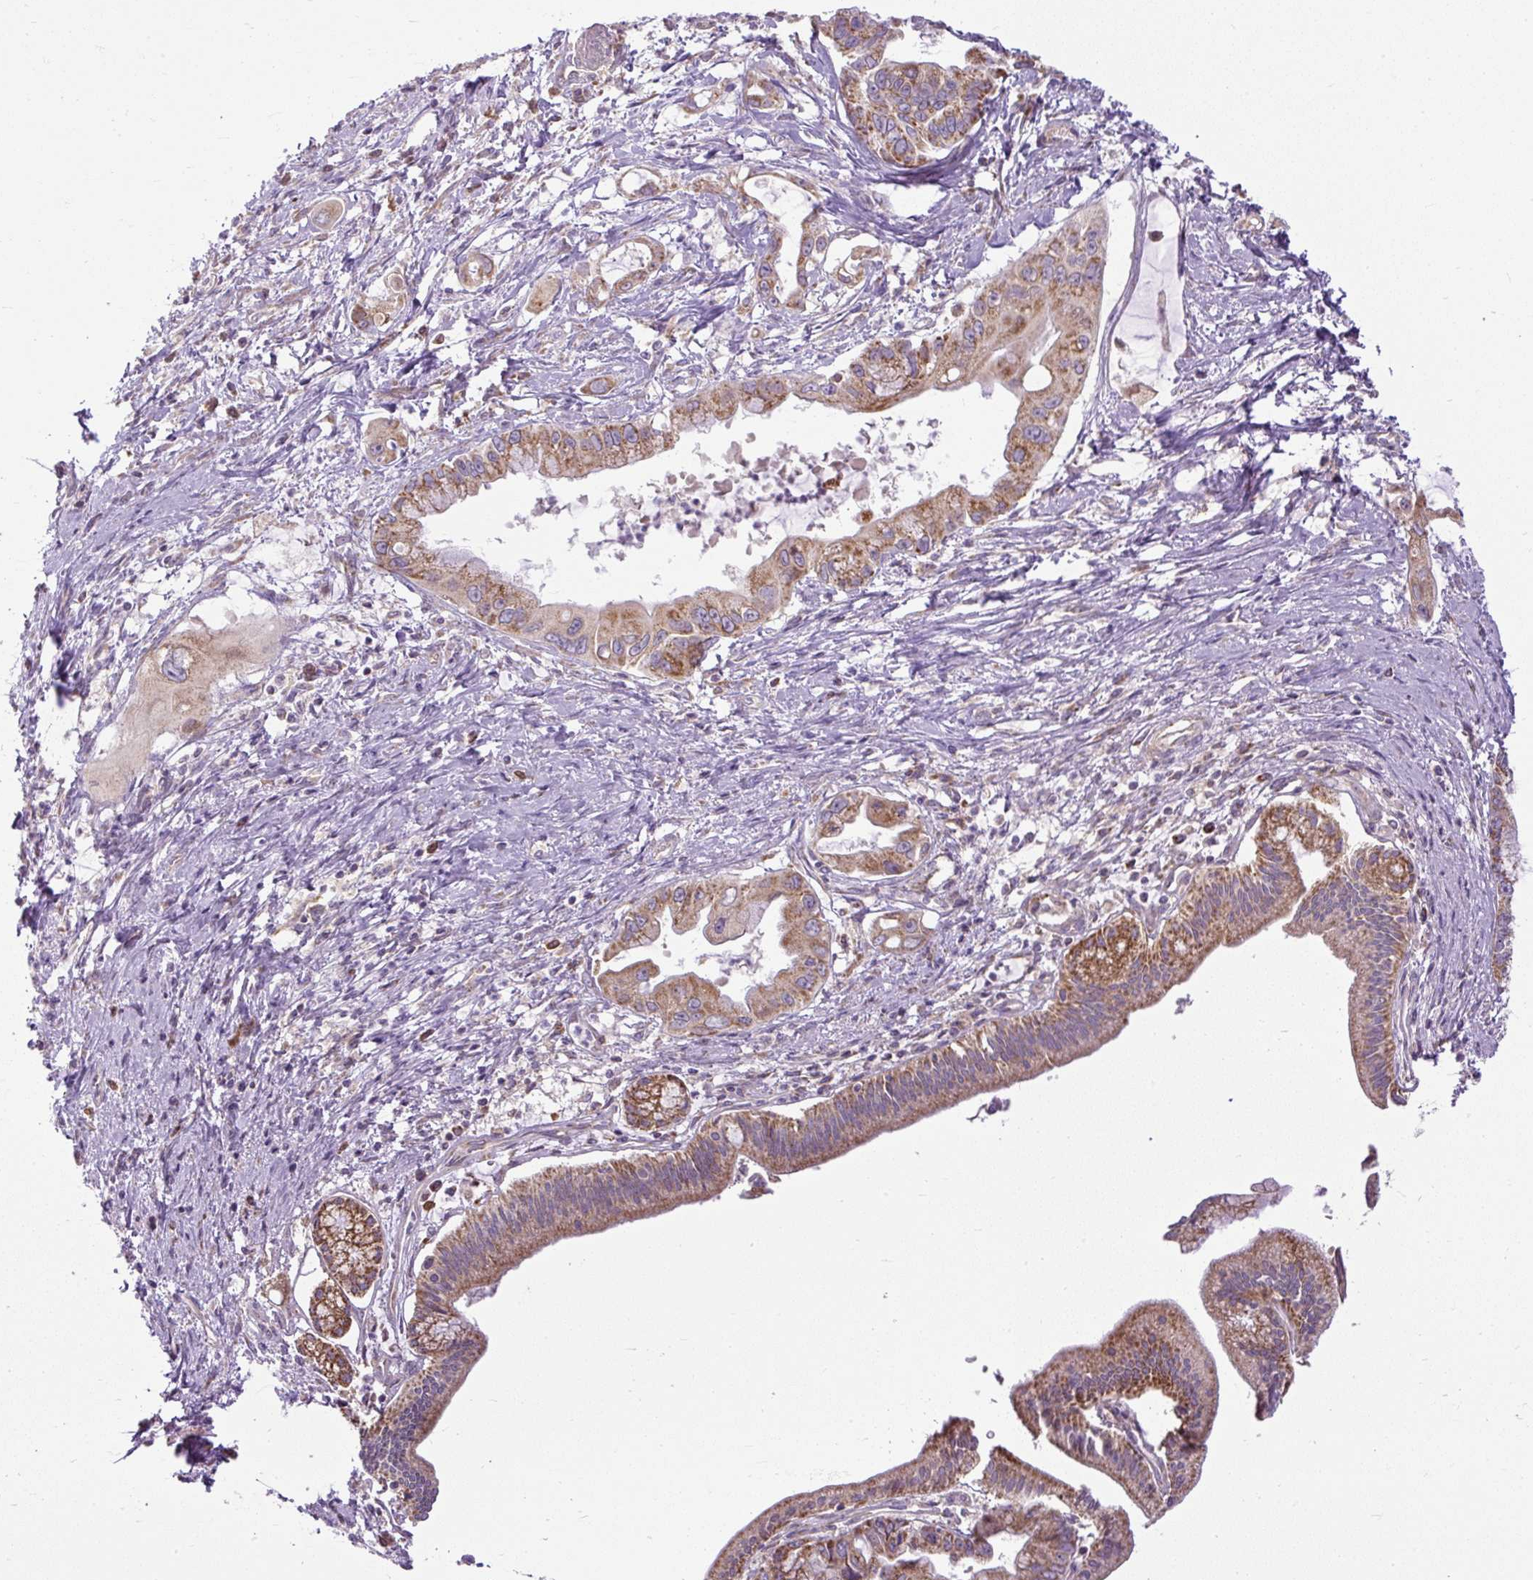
{"staining": {"intensity": "moderate", "quantity": ">75%", "location": "cytoplasmic/membranous"}, "tissue": "pancreatic cancer", "cell_type": "Tumor cells", "image_type": "cancer", "snomed": [{"axis": "morphology", "description": "Adenocarcinoma, NOS"}, {"axis": "topography", "description": "Pancreas"}], "caption": "Pancreatic cancer (adenocarcinoma) stained with a protein marker shows moderate staining in tumor cells.", "gene": "TM2D3", "patient": {"sex": "male", "age": 61}}